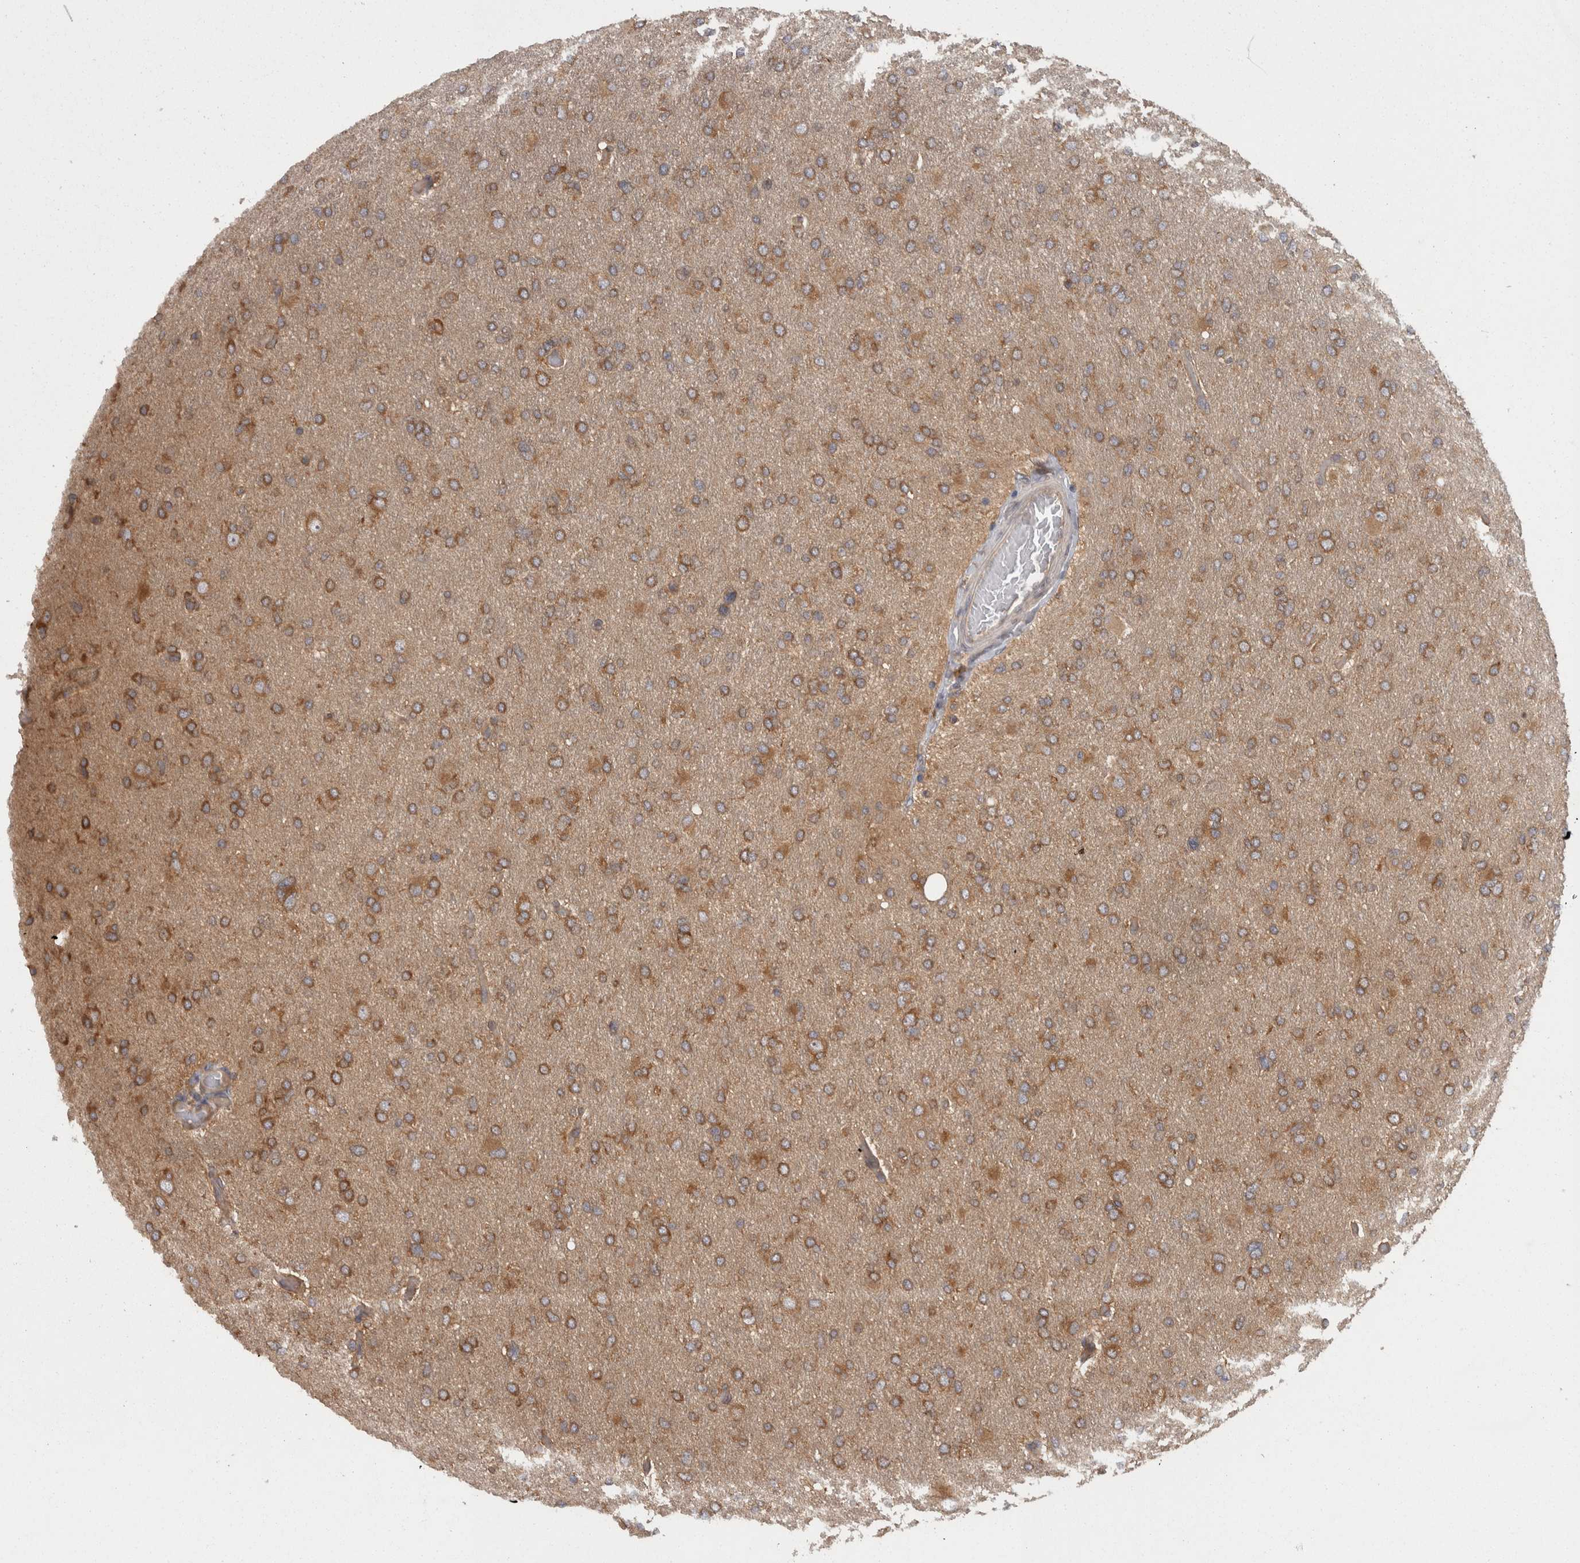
{"staining": {"intensity": "moderate", "quantity": ">75%", "location": "cytoplasmic/membranous"}, "tissue": "glioma", "cell_type": "Tumor cells", "image_type": "cancer", "snomed": [{"axis": "morphology", "description": "Glioma, malignant, High grade"}, {"axis": "topography", "description": "Cerebral cortex"}], "caption": "Immunohistochemical staining of malignant high-grade glioma demonstrates medium levels of moderate cytoplasmic/membranous staining in approximately >75% of tumor cells.", "gene": "SMCR8", "patient": {"sex": "female", "age": 36}}